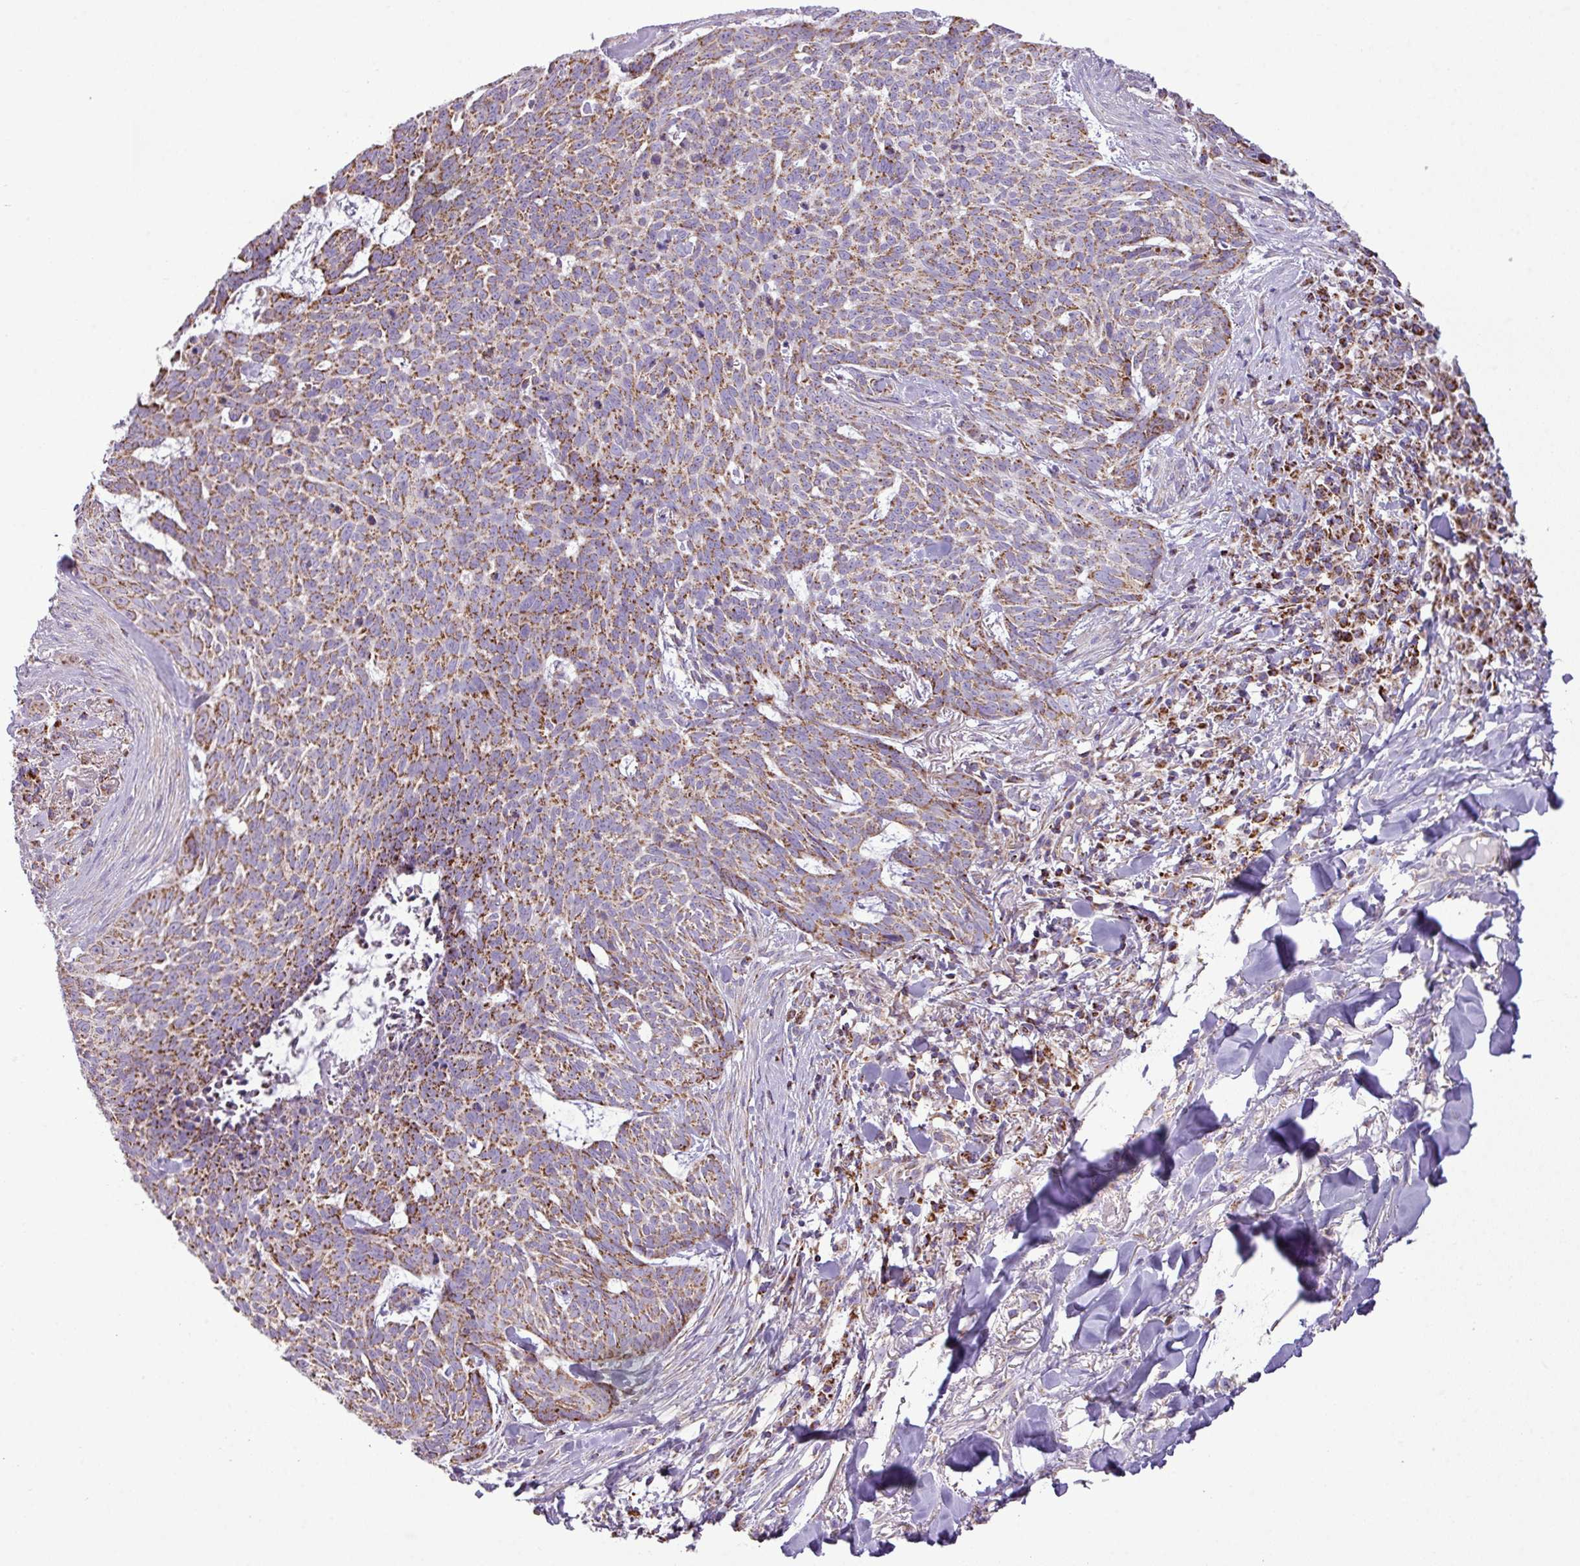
{"staining": {"intensity": "strong", "quantity": ">75%", "location": "cytoplasmic/membranous"}, "tissue": "skin cancer", "cell_type": "Tumor cells", "image_type": "cancer", "snomed": [{"axis": "morphology", "description": "Basal cell carcinoma"}, {"axis": "topography", "description": "Skin"}], "caption": "DAB immunohistochemical staining of basal cell carcinoma (skin) displays strong cytoplasmic/membranous protein expression in approximately >75% of tumor cells.", "gene": "ZNF81", "patient": {"sex": "female", "age": 93}}